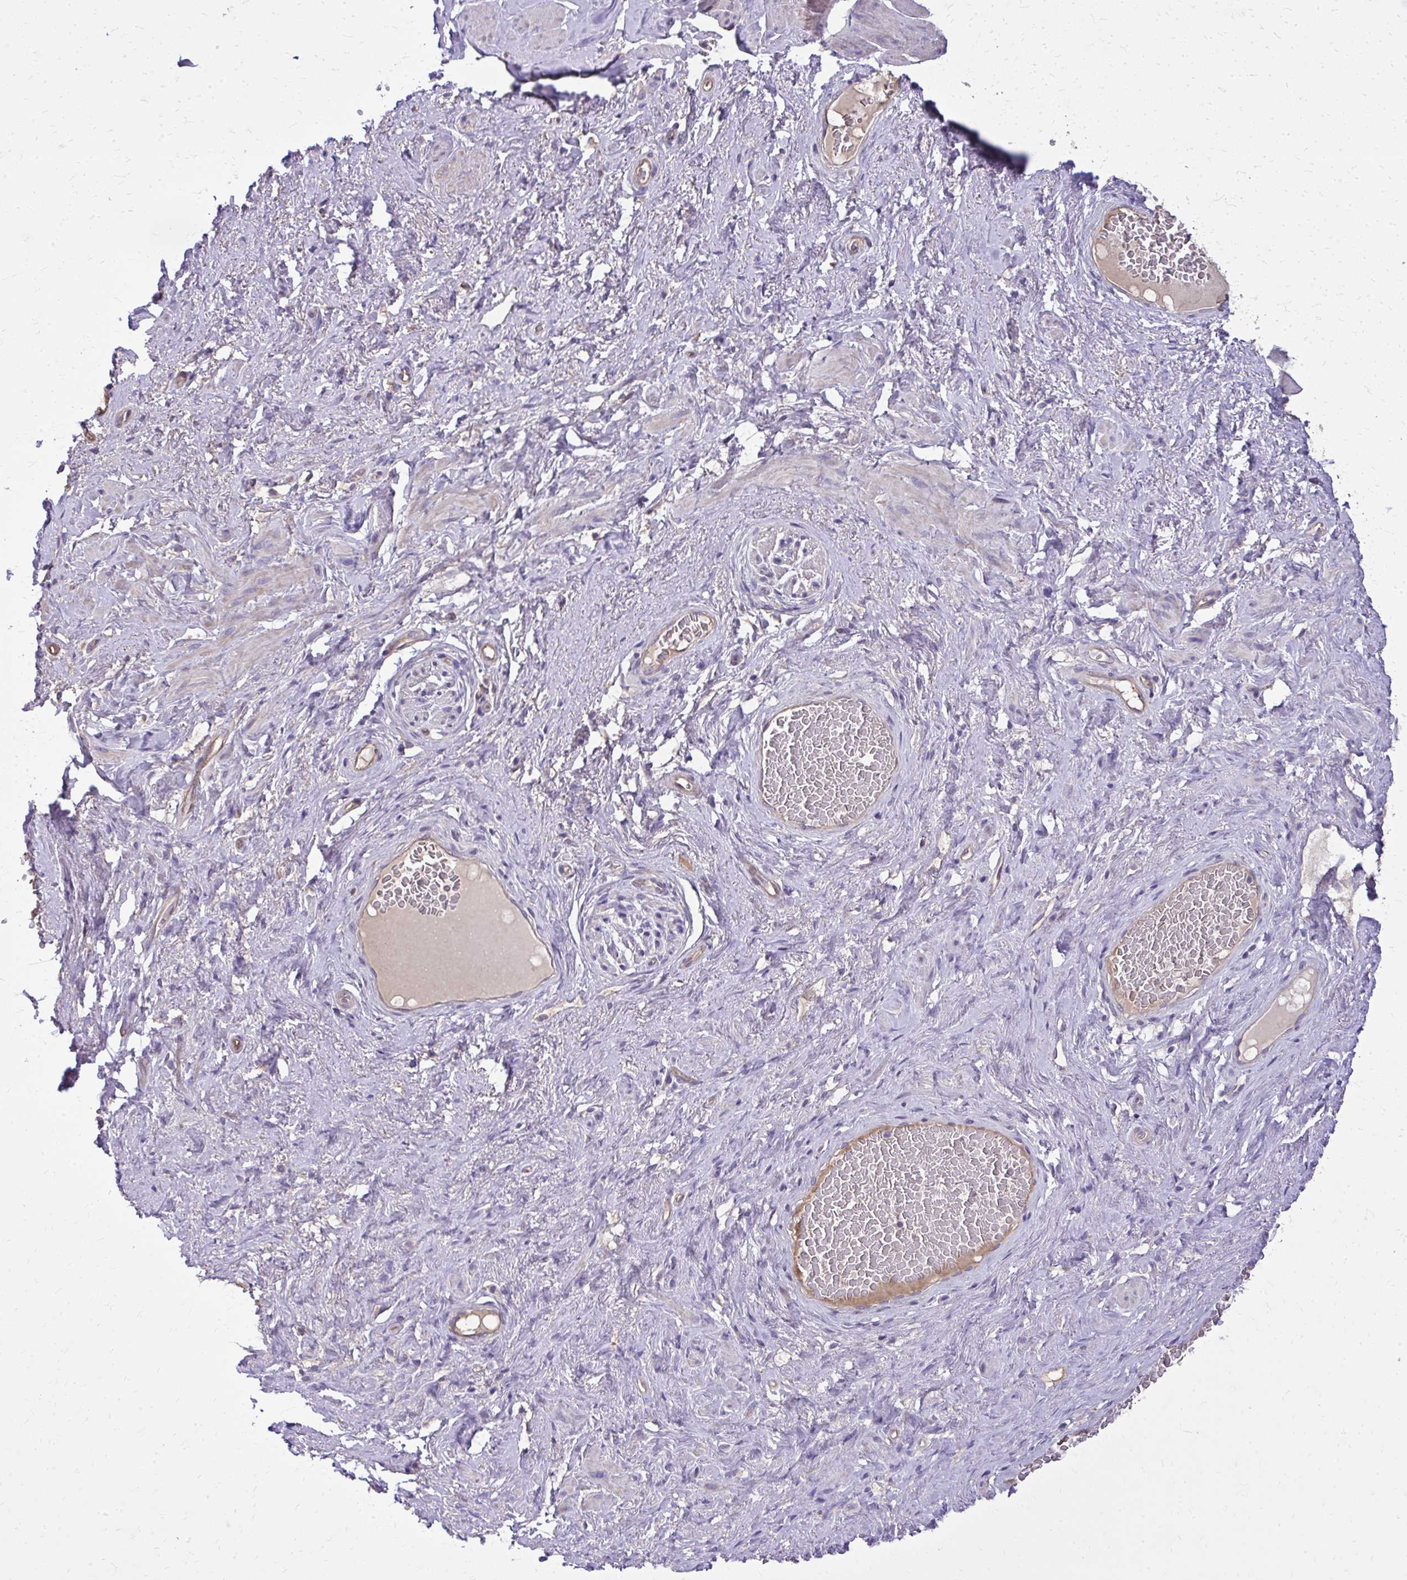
{"staining": {"intensity": "negative", "quantity": "none", "location": "none"}, "tissue": "soft tissue", "cell_type": "Fibroblasts", "image_type": "normal", "snomed": [{"axis": "morphology", "description": "Normal tissue, NOS"}, {"axis": "topography", "description": "Vagina"}, {"axis": "topography", "description": "Peripheral nerve tissue"}], "caption": "Soft tissue stained for a protein using immunohistochemistry demonstrates no positivity fibroblasts.", "gene": "RUNDC3B", "patient": {"sex": "female", "age": 71}}